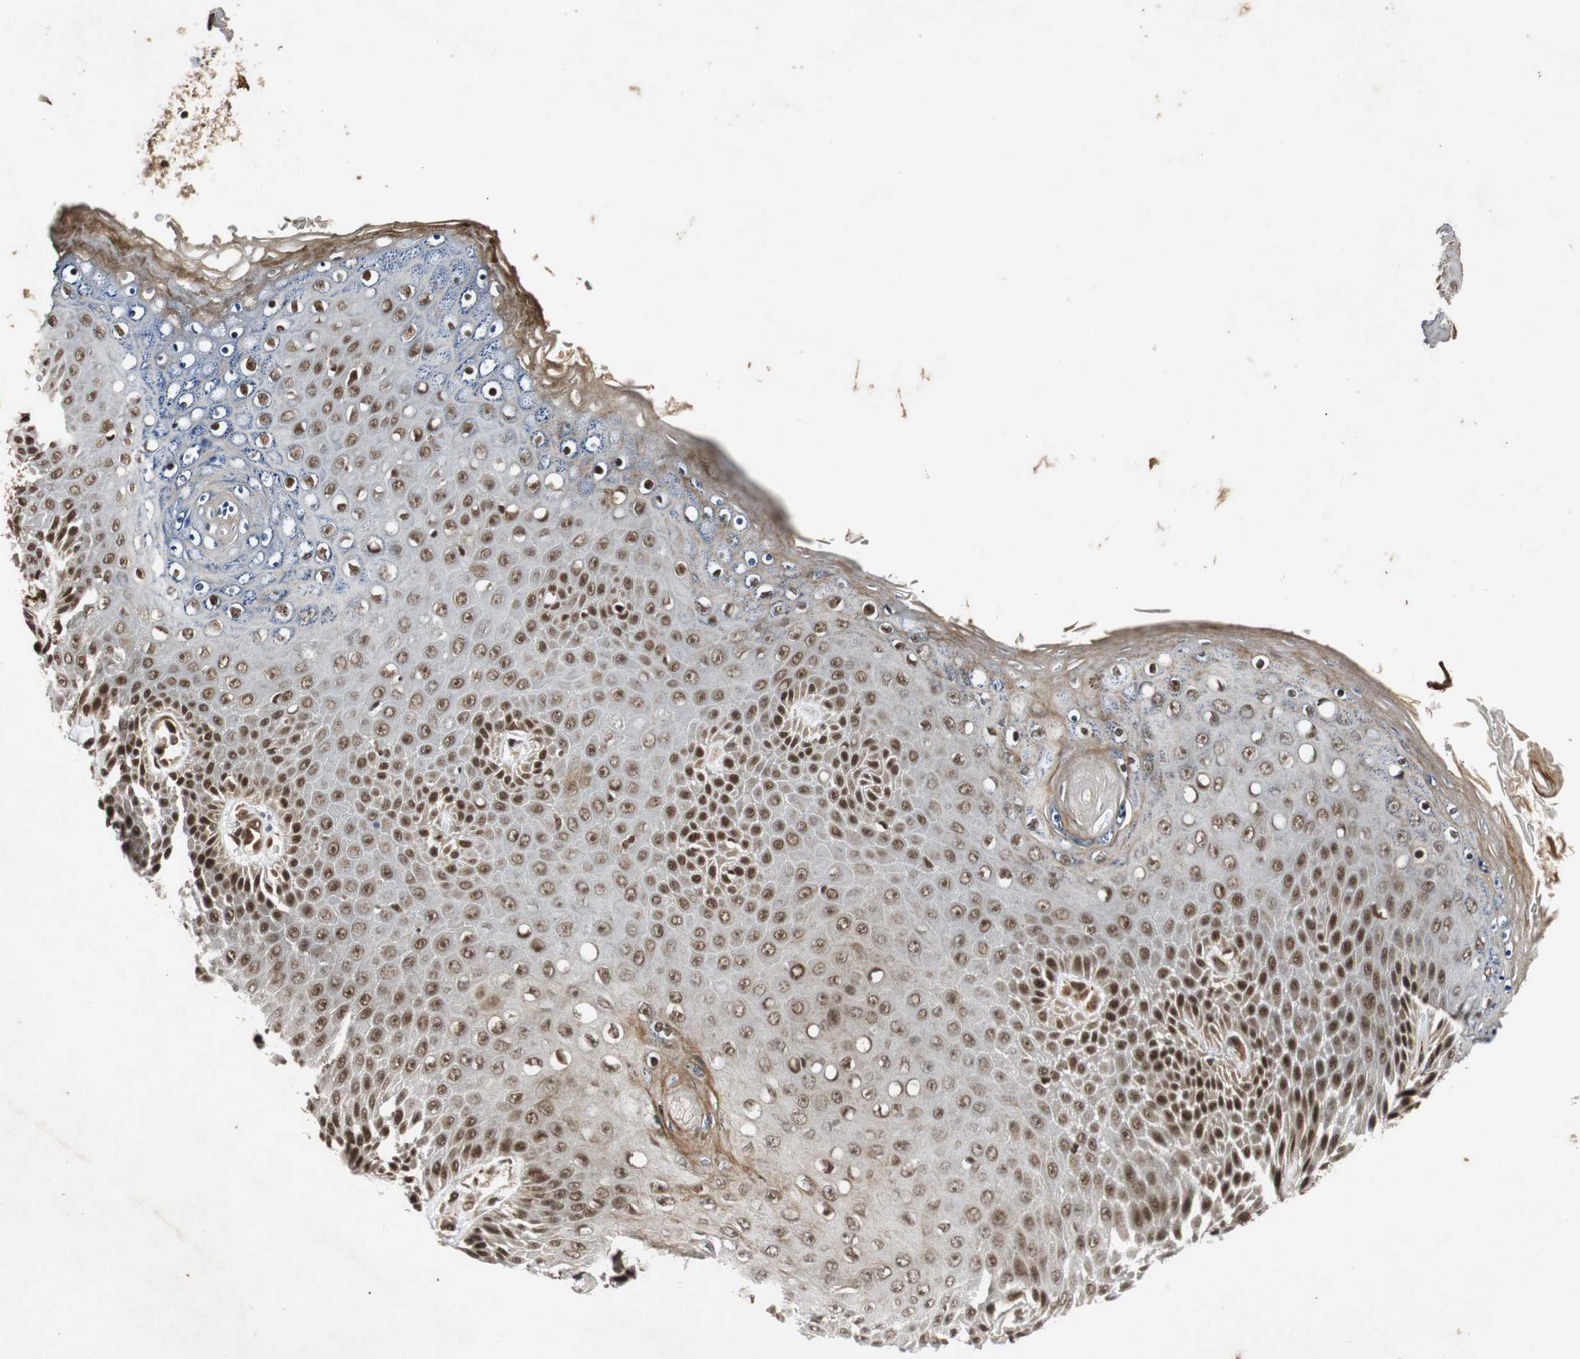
{"staining": {"intensity": "strong", "quantity": ">75%", "location": "nuclear"}, "tissue": "skin", "cell_type": "Epidermal cells", "image_type": "normal", "snomed": [{"axis": "morphology", "description": "Normal tissue, NOS"}, {"axis": "topography", "description": "Anal"}], "caption": "This micrograph reveals IHC staining of unremarkable human skin, with high strong nuclear positivity in about >75% of epidermal cells.", "gene": "TAF5", "patient": {"sex": "female", "age": 46}}